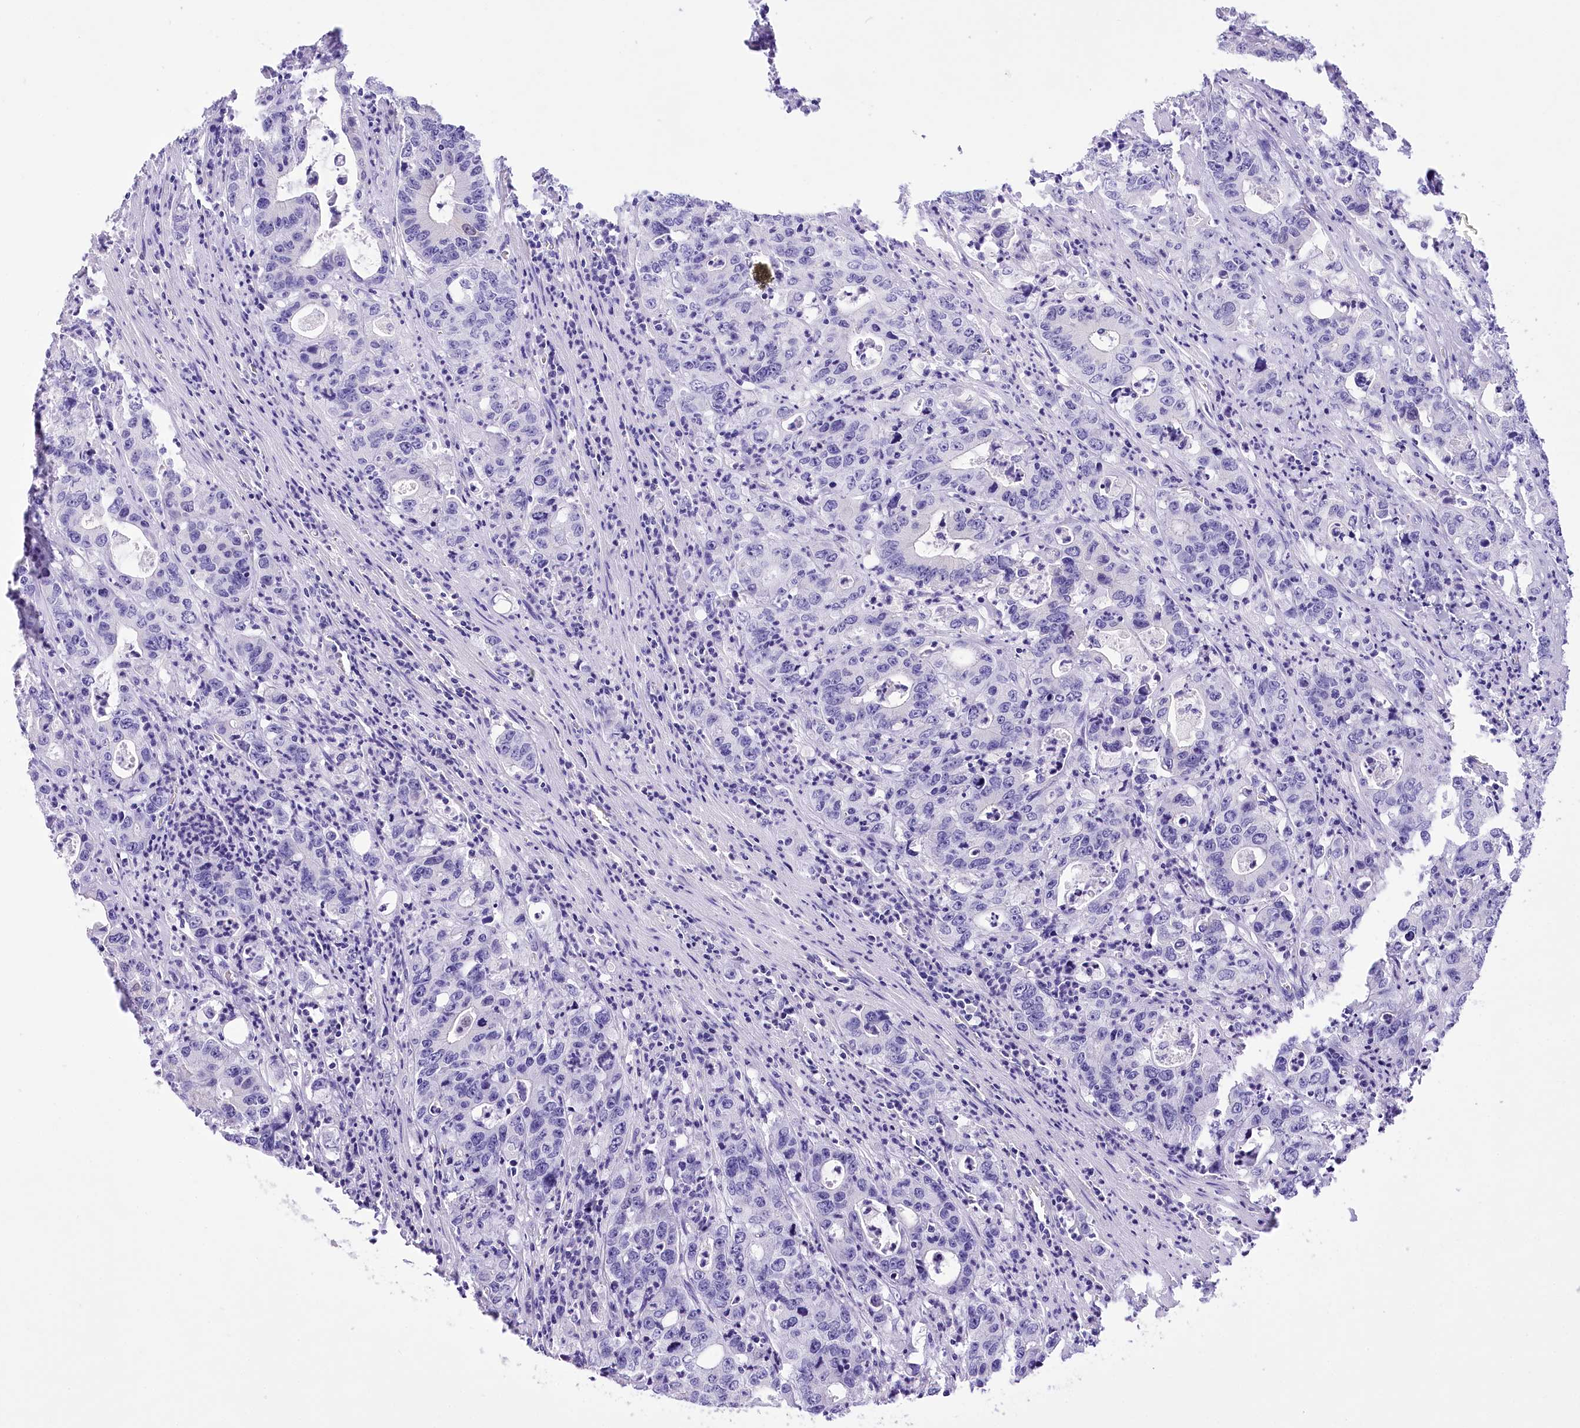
{"staining": {"intensity": "negative", "quantity": "none", "location": "none"}, "tissue": "colorectal cancer", "cell_type": "Tumor cells", "image_type": "cancer", "snomed": [{"axis": "morphology", "description": "Adenocarcinoma, NOS"}, {"axis": "topography", "description": "Colon"}], "caption": "Tumor cells are negative for protein expression in human colorectal cancer.", "gene": "PBLD", "patient": {"sex": "female", "age": 75}}